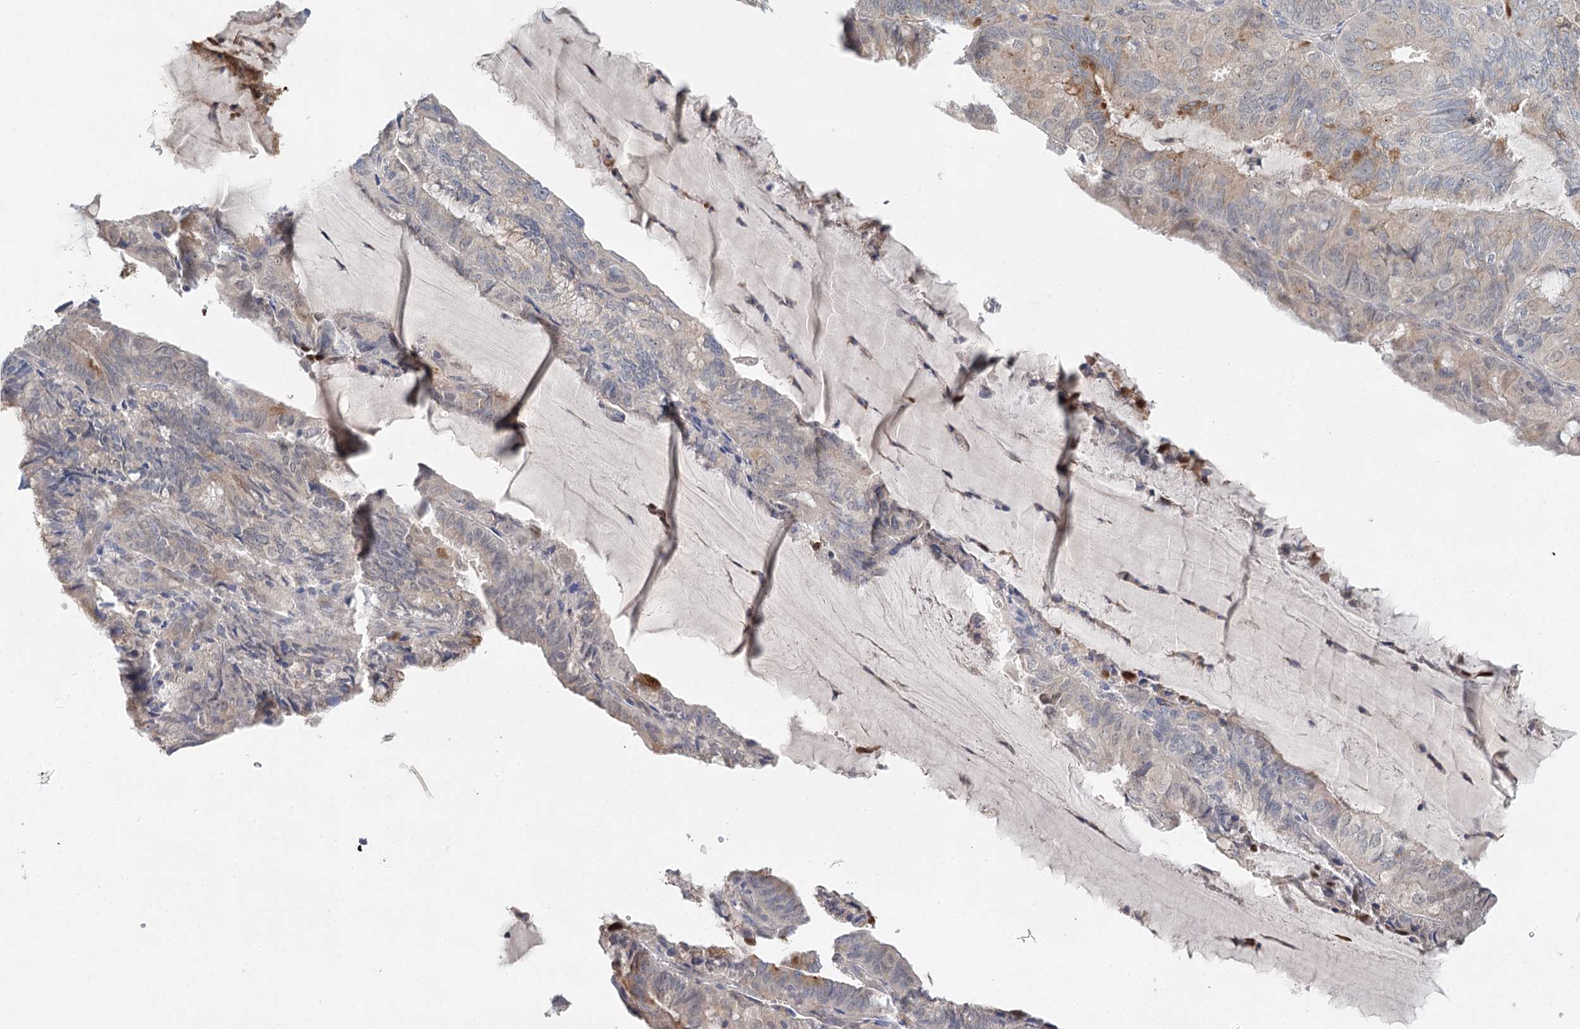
{"staining": {"intensity": "moderate", "quantity": "<25%", "location": "cytoplasmic/membranous"}, "tissue": "endometrial cancer", "cell_type": "Tumor cells", "image_type": "cancer", "snomed": [{"axis": "morphology", "description": "Adenocarcinoma, NOS"}, {"axis": "topography", "description": "Endometrium"}], "caption": "High-power microscopy captured an immunohistochemistry (IHC) histopathology image of endometrial adenocarcinoma, revealing moderate cytoplasmic/membranous expression in approximately <25% of tumor cells.", "gene": "BLTP1", "patient": {"sex": "female", "age": 81}}